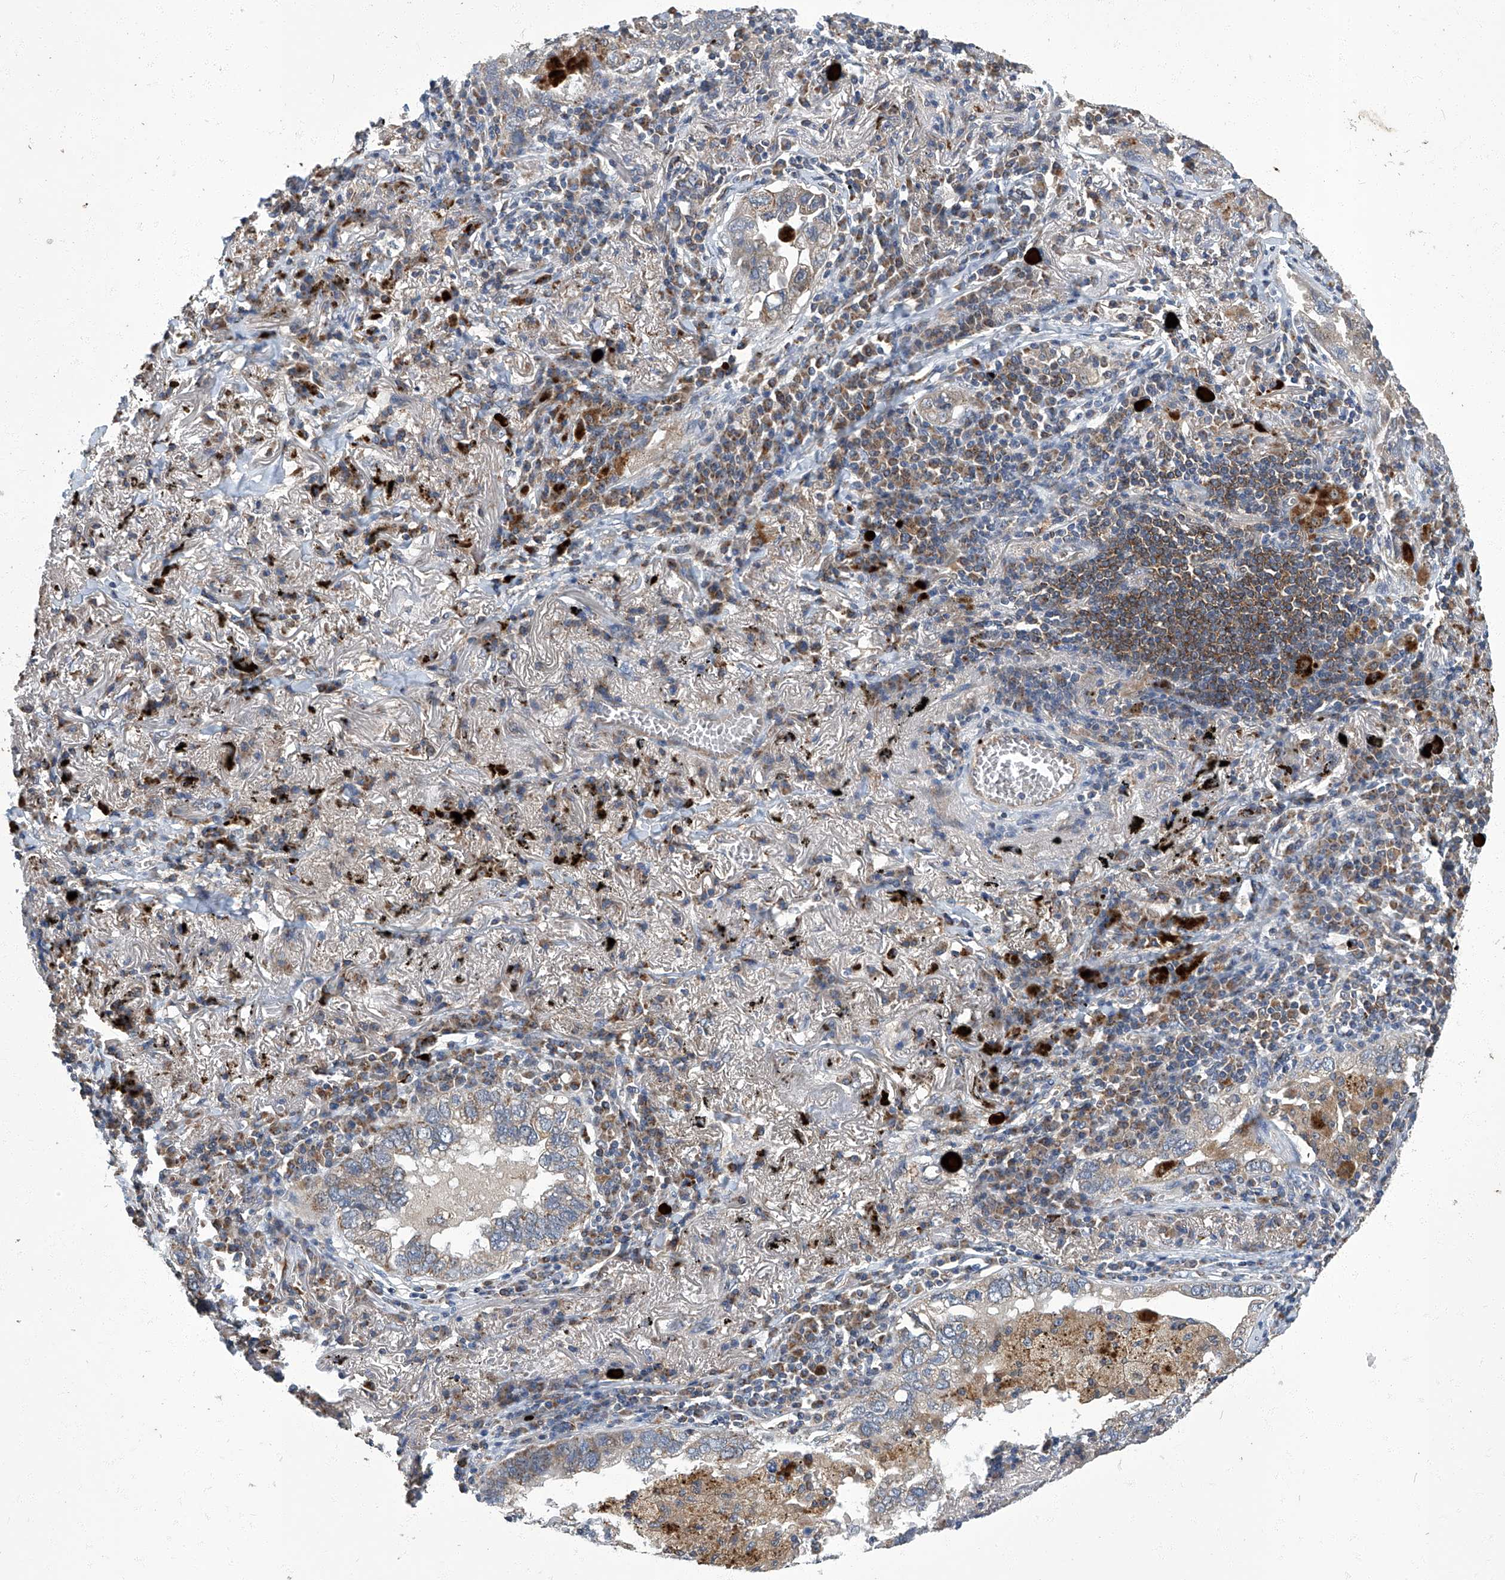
{"staining": {"intensity": "weak", "quantity": "<25%", "location": "cytoplasmic/membranous"}, "tissue": "lung cancer", "cell_type": "Tumor cells", "image_type": "cancer", "snomed": [{"axis": "morphology", "description": "Adenocarcinoma, NOS"}, {"axis": "topography", "description": "Lung"}], "caption": "High power microscopy image of an IHC photomicrograph of adenocarcinoma (lung), revealing no significant staining in tumor cells.", "gene": "TNFRSF13B", "patient": {"sex": "male", "age": 65}}